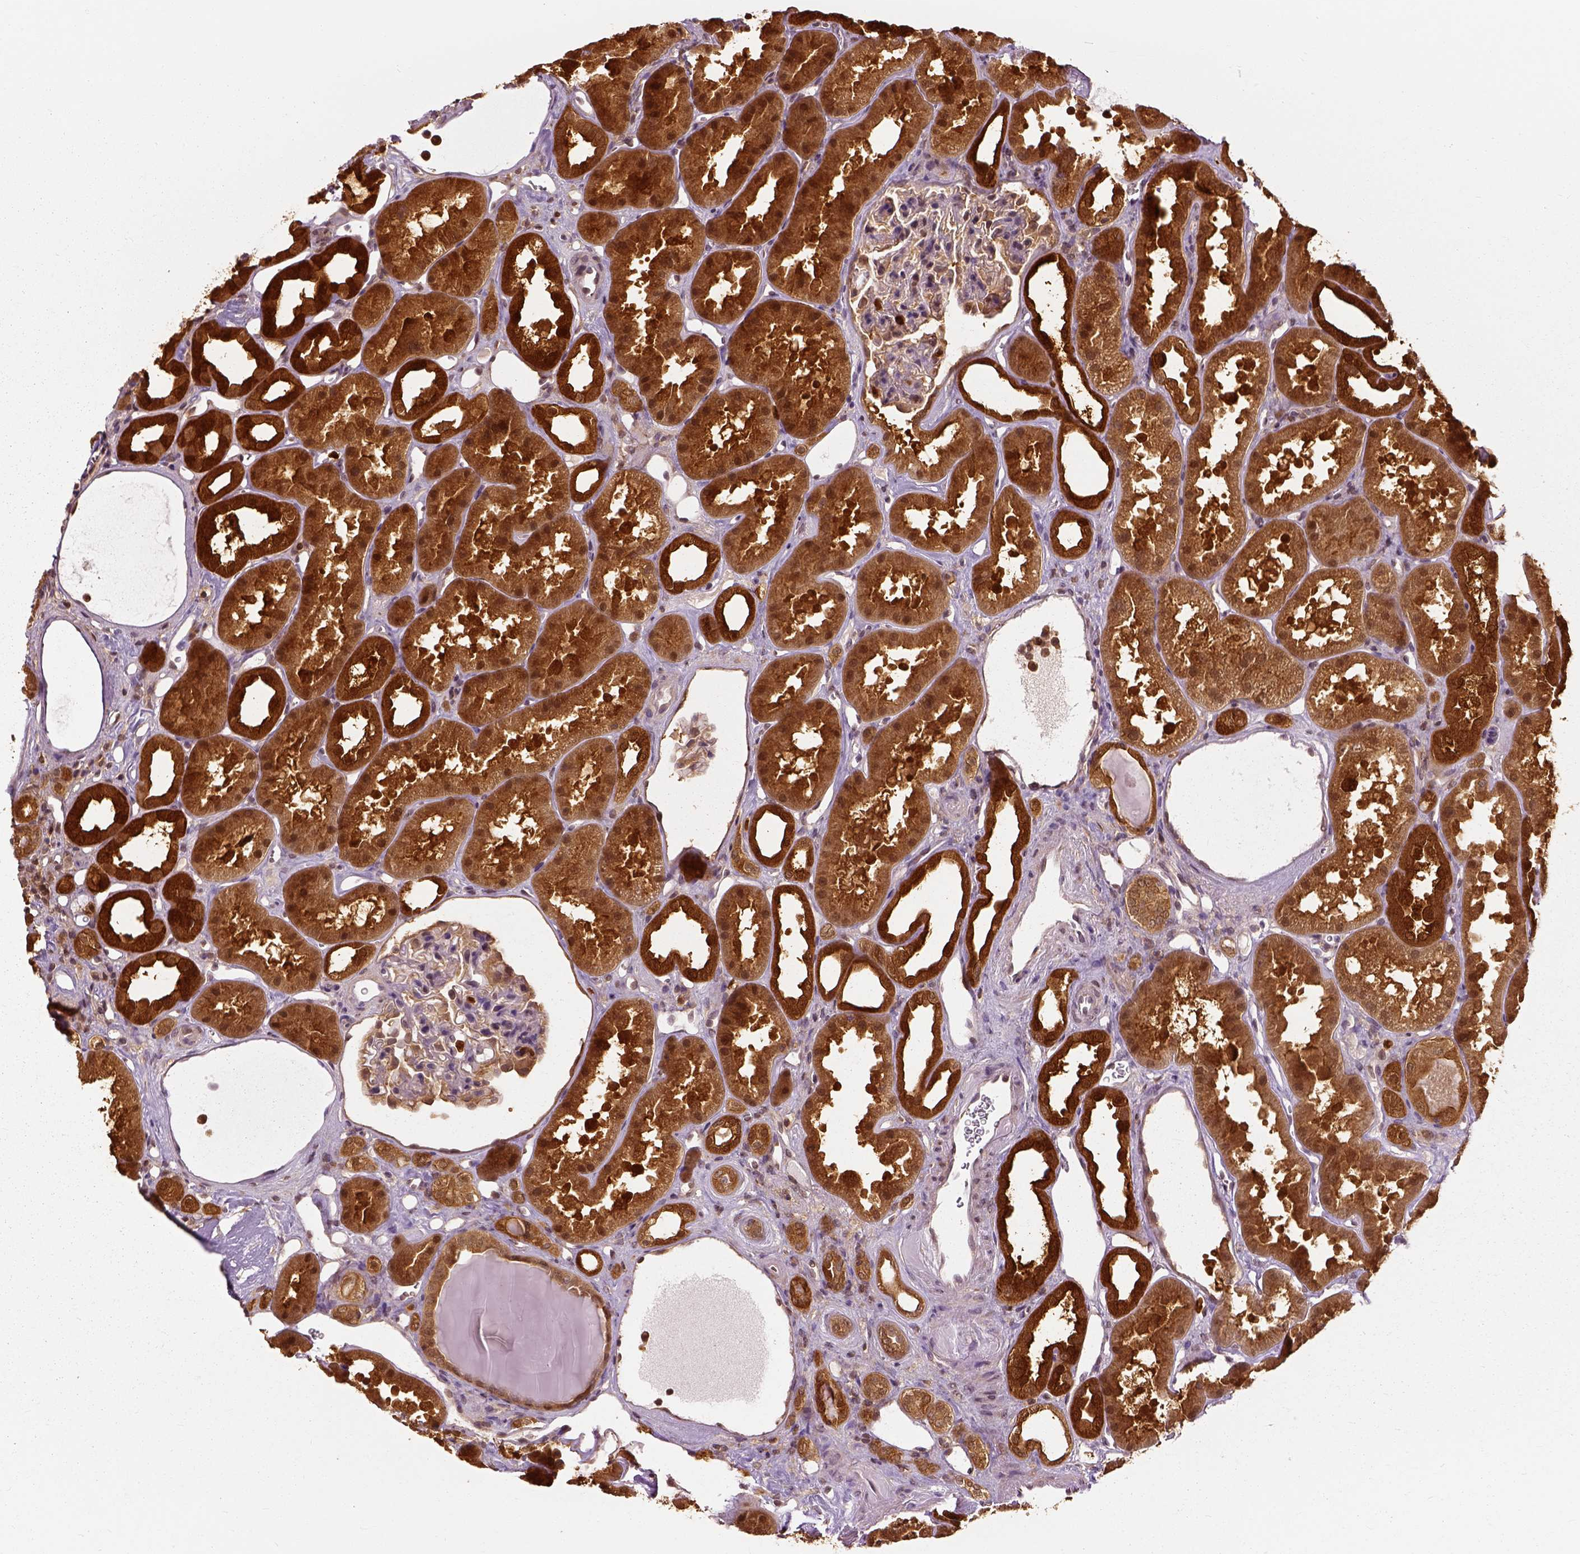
{"staining": {"intensity": "moderate", "quantity": "<25%", "location": "cytoplasmic/membranous"}, "tissue": "kidney", "cell_type": "Cells in glomeruli", "image_type": "normal", "snomed": [{"axis": "morphology", "description": "Normal tissue, NOS"}, {"axis": "topography", "description": "Kidney"}], "caption": "Immunohistochemistry (IHC) photomicrograph of unremarkable kidney: human kidney stained using immunohistochemistry (IHC) exhibits low levels of moderate protein expression localized specifically in the cytoplasmic/membranous of cells in glomeruli, appearing as a cytoplasmic/membranous brown color.", "gene": "GPI", "patient": {"sex": "male", "age": 61}}